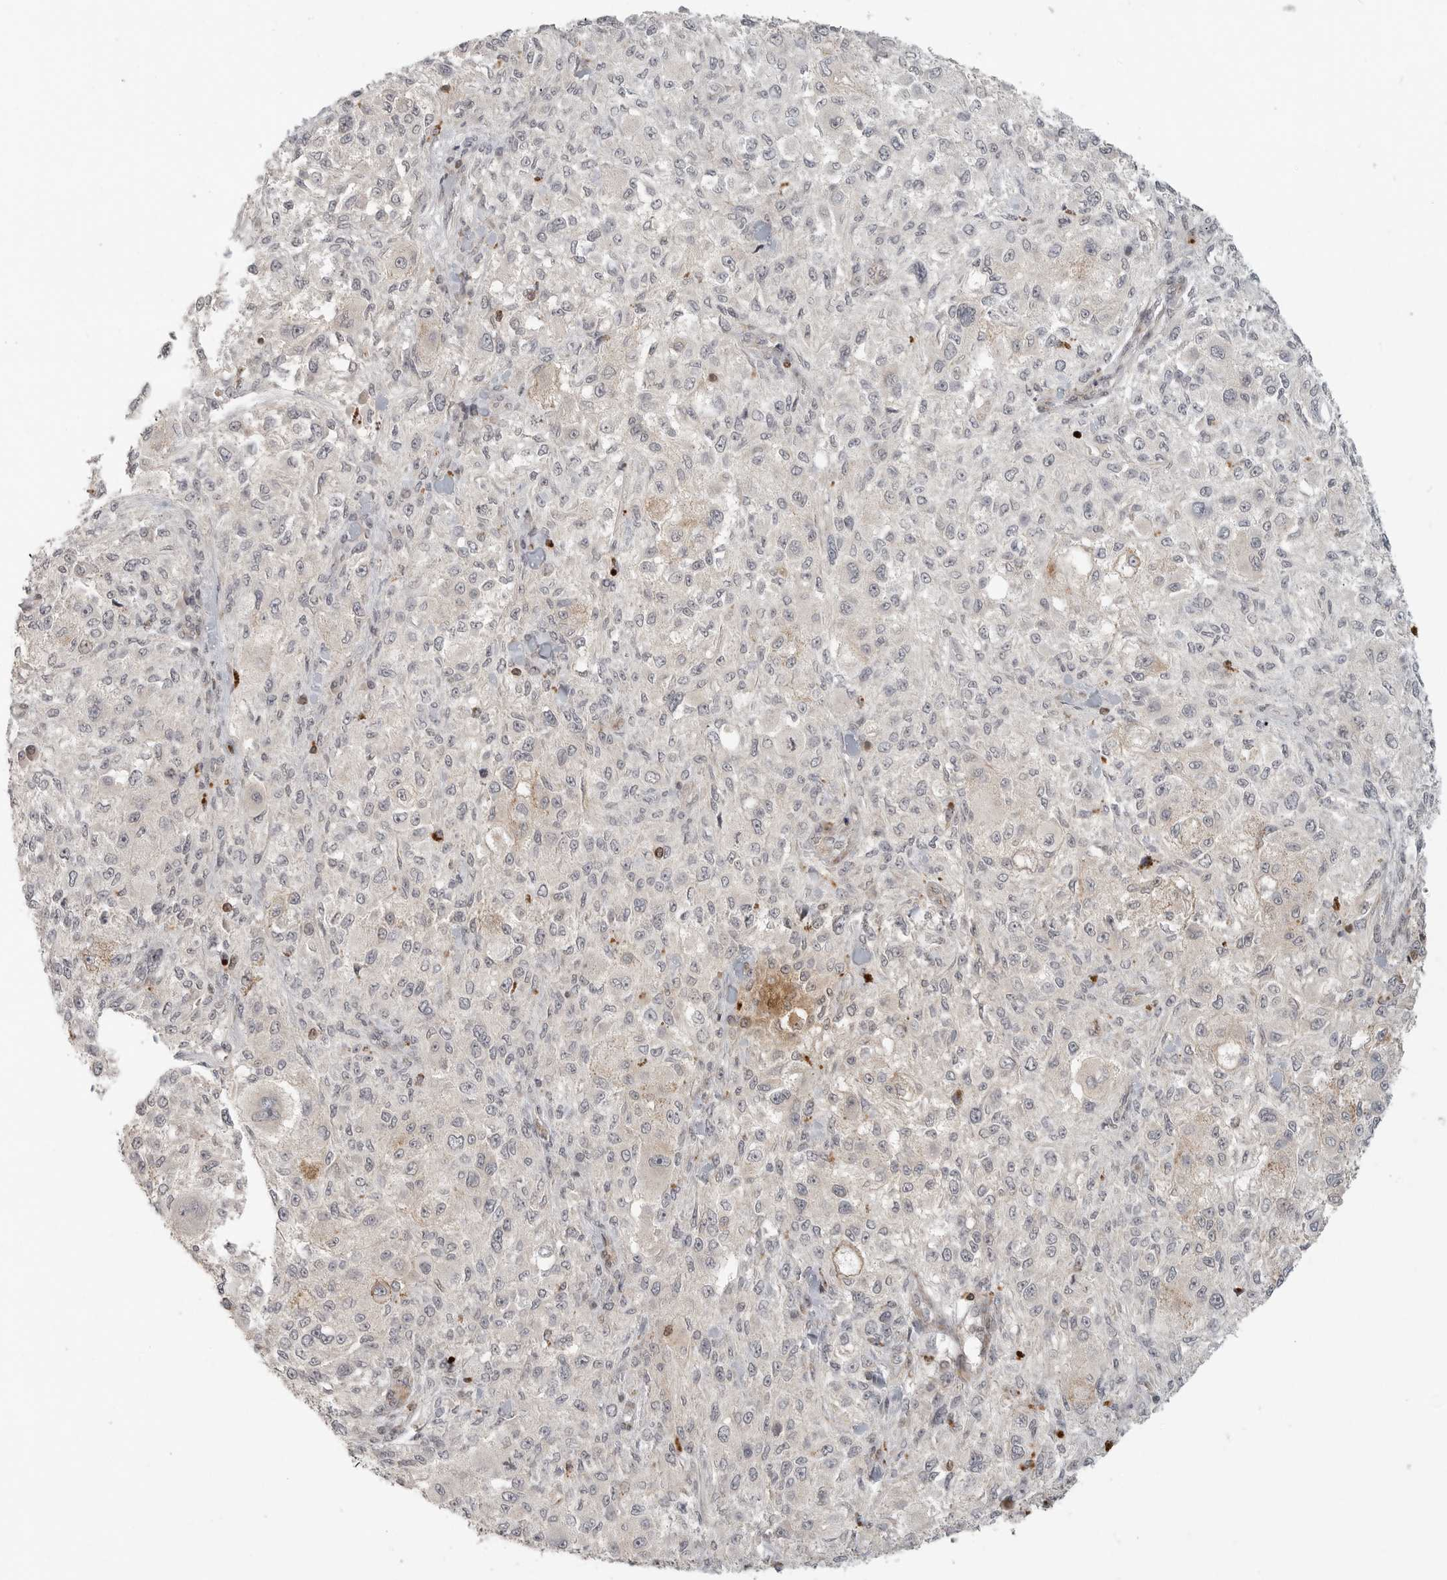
{"staining": {"intensity": "negative", "quantity": "none", "location": "none"}, "tissue": "melanoma", "cell_type": "Tumor cells", "image_type": "cancer", "snomed": [{"axis": "morphology", "description": "Necrosis, NOS"}, {"axis": "morphology", "description": "Malignant melanoma, NOS"}, {"axis": "topography", "description": "Skin"}], "caption": "Immunohistochemical staining of human malignant melanoma exhibits no significant expression in tumor cells.", "gene": "SH3KBP1", "patient": {"sex": "female", "age": 87}}